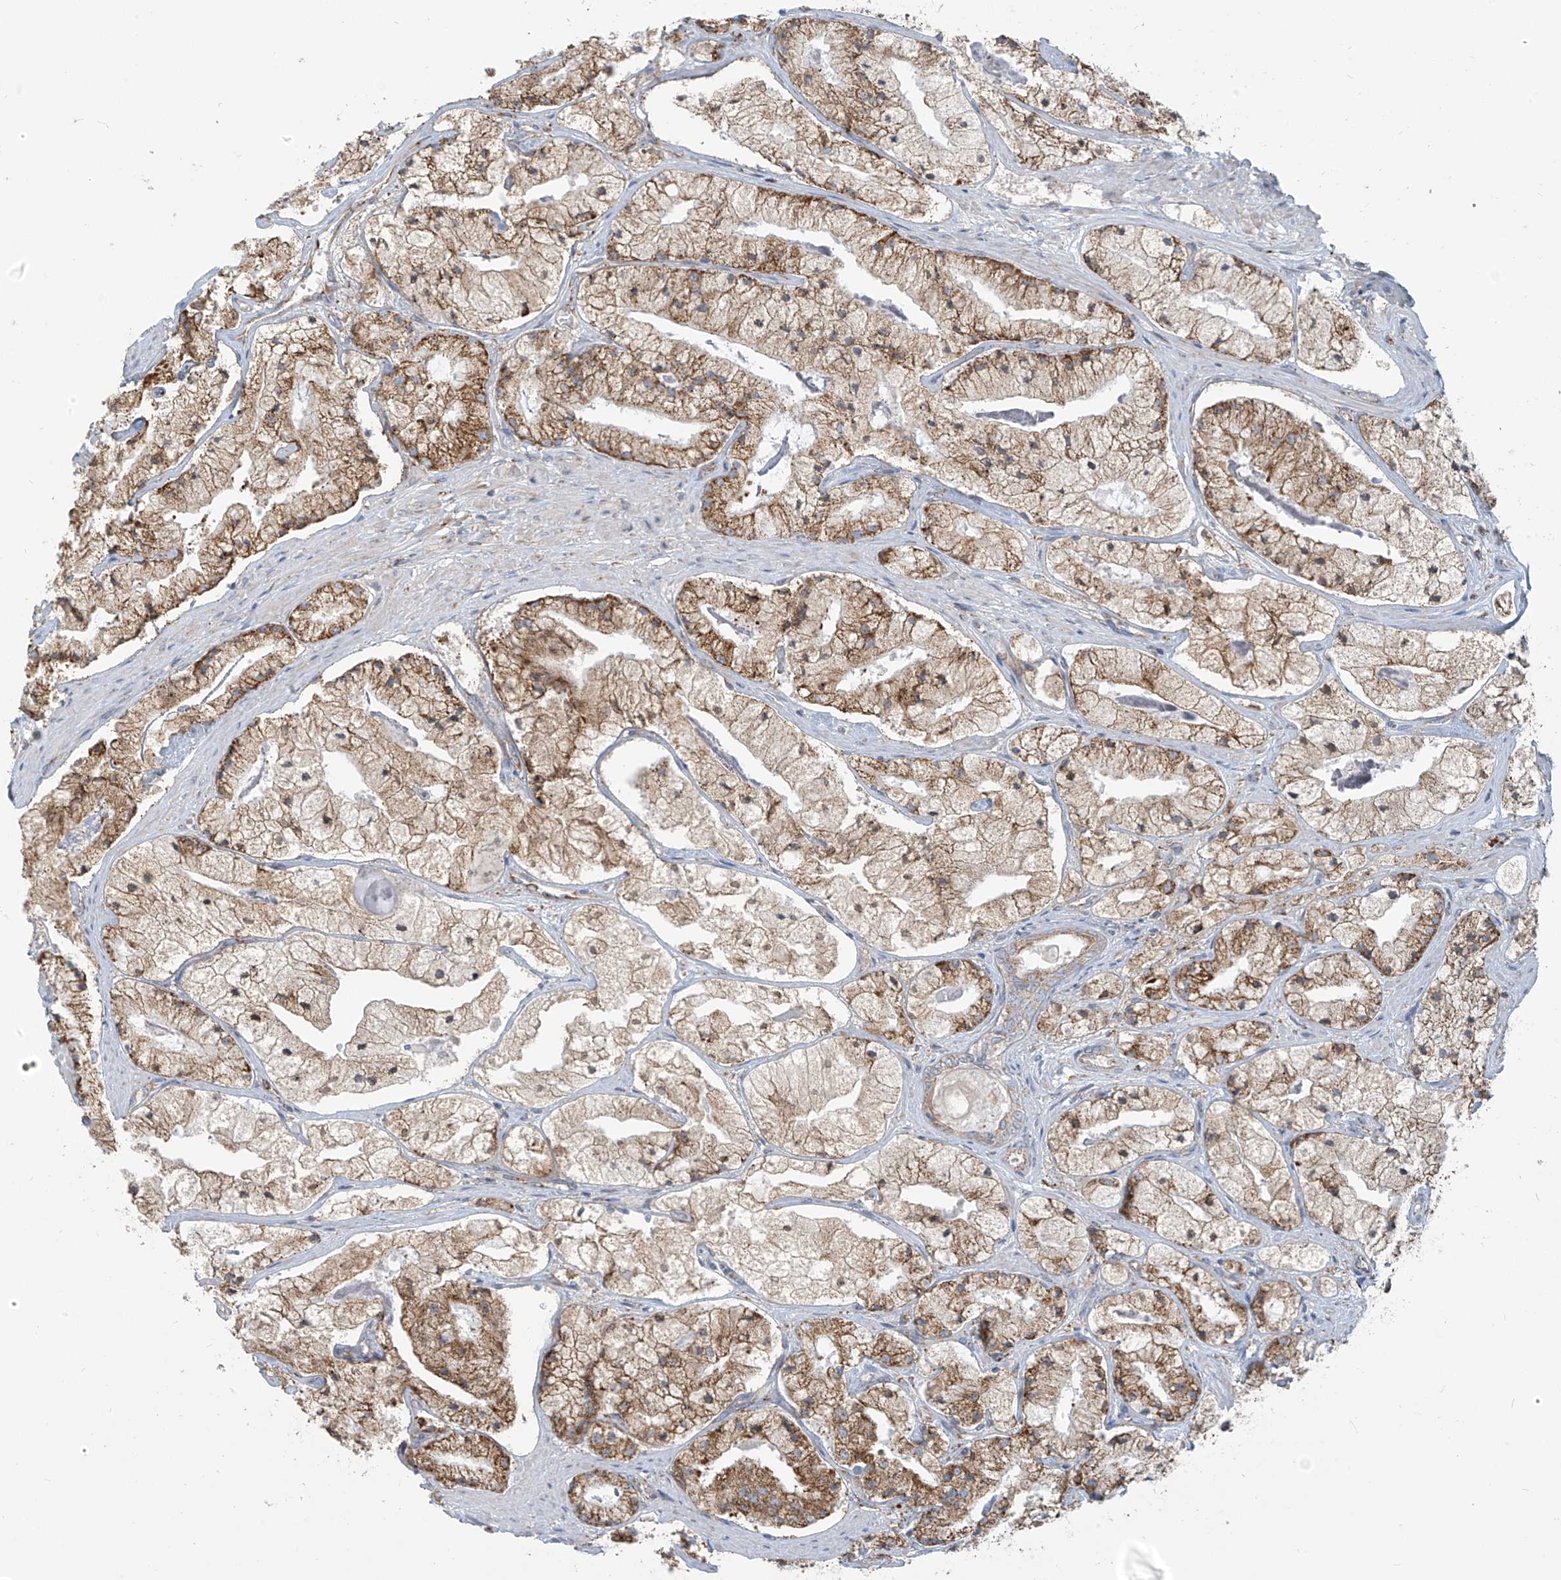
{"staining": {"intensity": "moderate", "quantity": ">75%", "location": "cytoplasmic/membranous"}, "tissue": "prostate cancer", "cell_type": "Tumor cells", "image_type": "cancer", "snomed": [{"axis": "morphology", "description": "Adenocarcinoma, High grade"}, {"axis": "topography", "description": "Prostate"}], "caption": "Brown immunohistochemical staining in human prostate cancer (high-grade adenocarcinoma) demonstrates moderate cytoplasmic/membranous expression in approximately >75% of tumor cells. (DAB (3,3'-diaminobenzidine) = brown stain, brightfield microscopy at high magnification).", "gene": "KATNIP", "patient": {"sex": "male", "age": 50}}